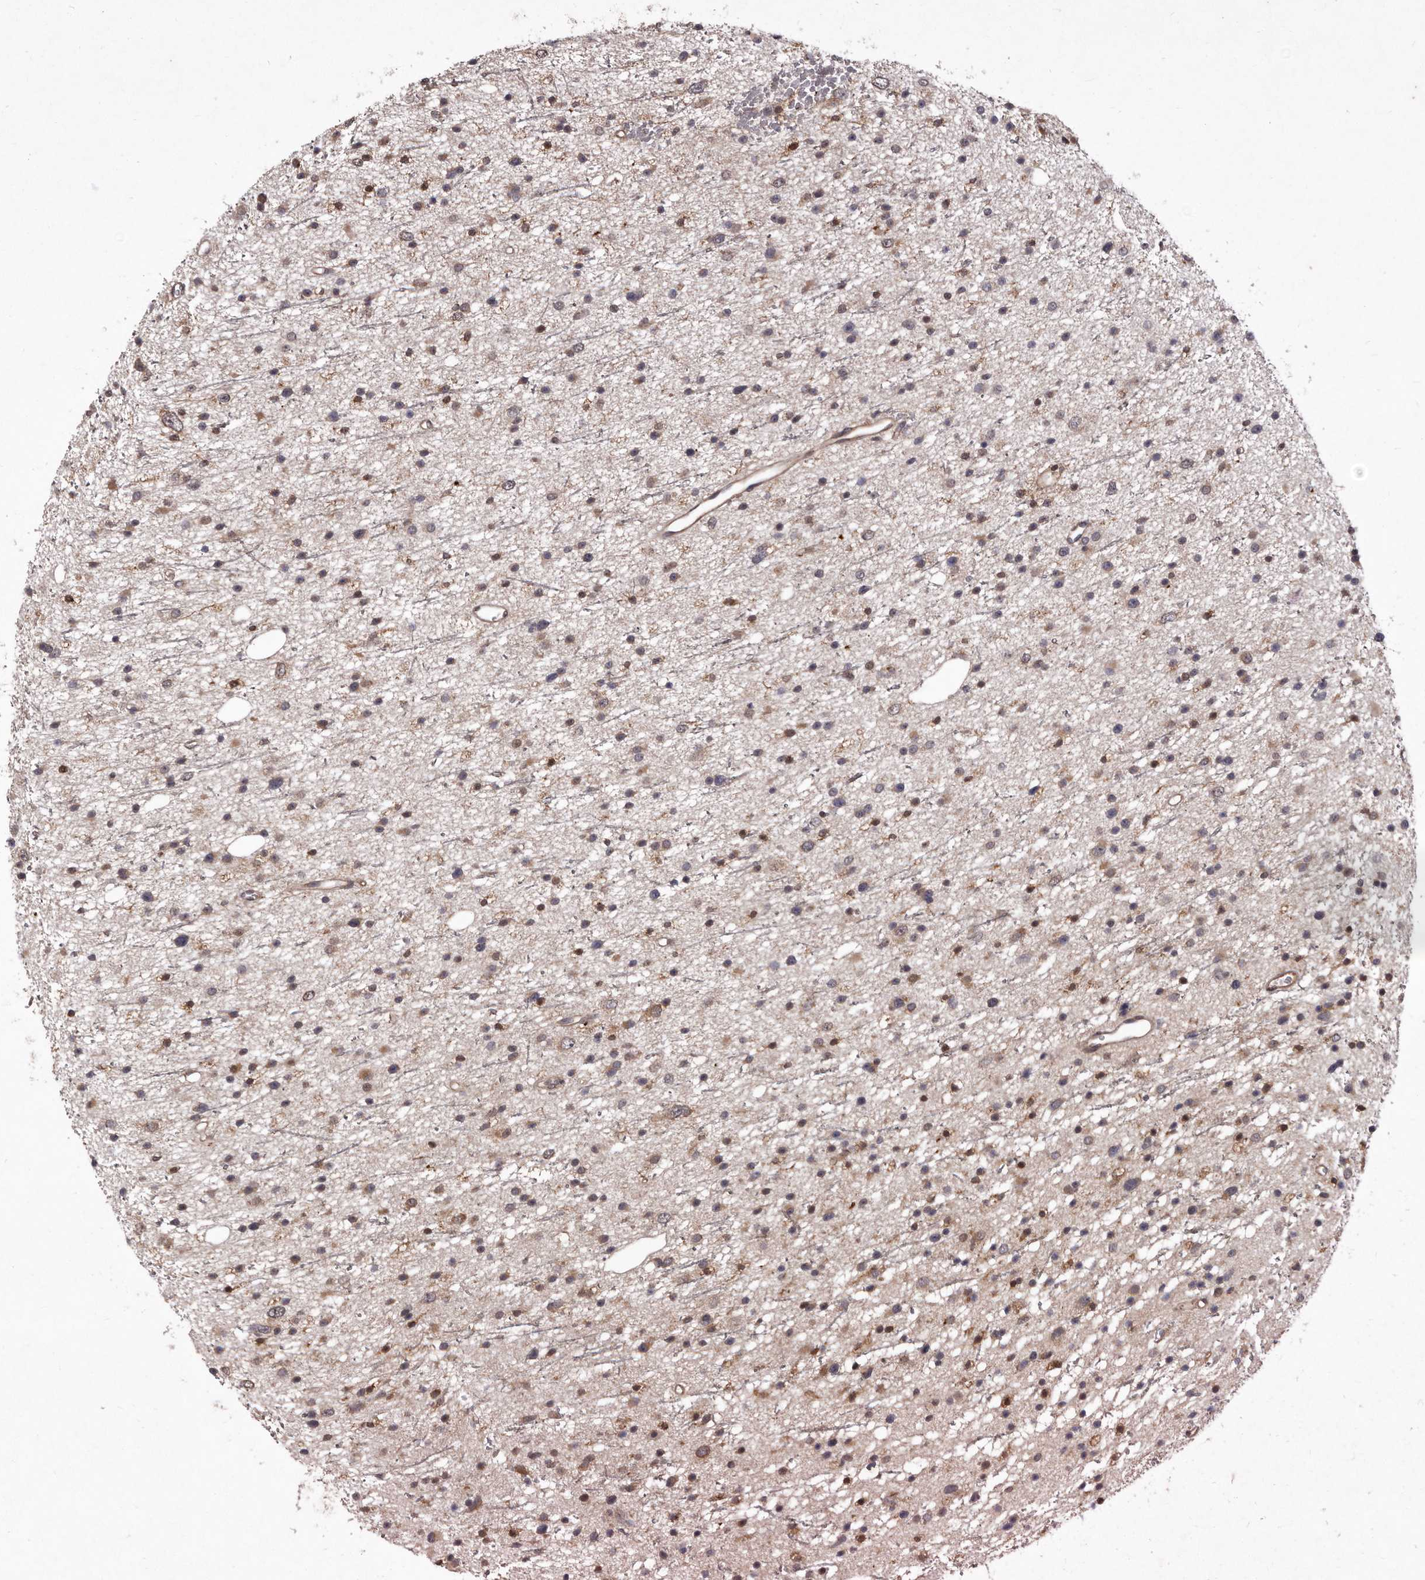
{"staining": {"intensity": "moderate", "quantity": "25%-75%", "location": "cytoplasmic/membranous"}, "tissue": "glioma", "cell_type": "Tumor cells", "image_type": "cancer", "snomed": [{"axis": "morphology", "description": "Glioma, malignant, Low grade"}, {"axis": "topography", "description": "Cerebral cortex"}], "caption": "Tumor cells exhibit medium levels of moderate cytoplasmic/membranous staining in about 25%-75% of cells in human malignant low-grade glioma.", "gene": "RRM2B", "patient": {"sex": "female", "age": 39}}